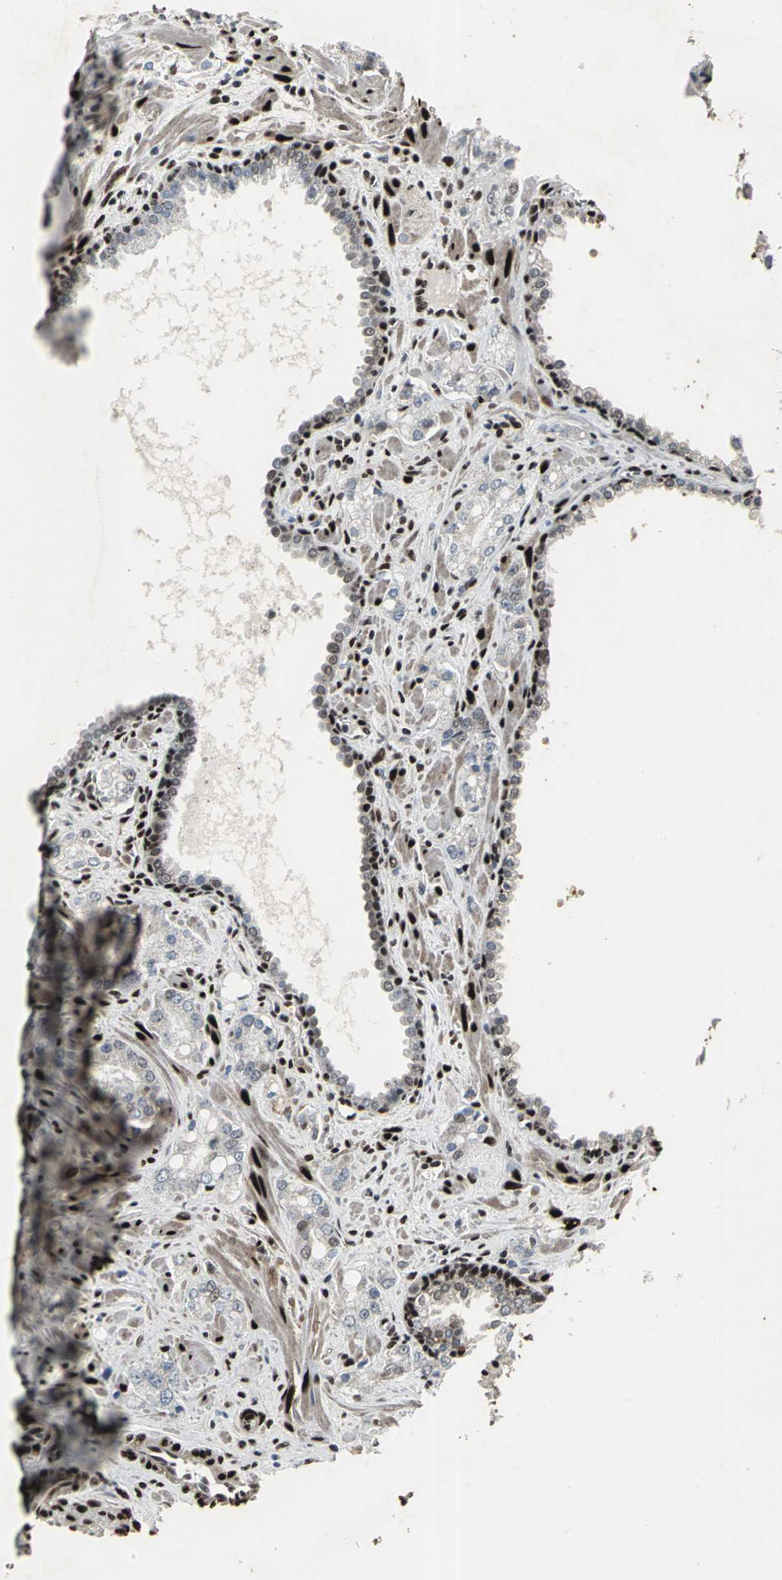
{"staining": {"intensity": "moderate", "quantity": "25%-75%", "location": "nuclear"}, "tissue": "prostate cancer", "cell_type": "Tumor cells", "image_type": "cancer", "snomed": [{"axis": "morphology", "description": "Adenocarcinoma, High grade"}, {"axis": "topography", "description": "Prostate"}], "caption": "DAB immunohistochemical staining of prostate high-grade adenocarcinoma shows moderate nuclear protein staining in approximately 25%-75% of tumor cells.", "gene": "SRF", "patient": {"sex": "male", "age": 67}}